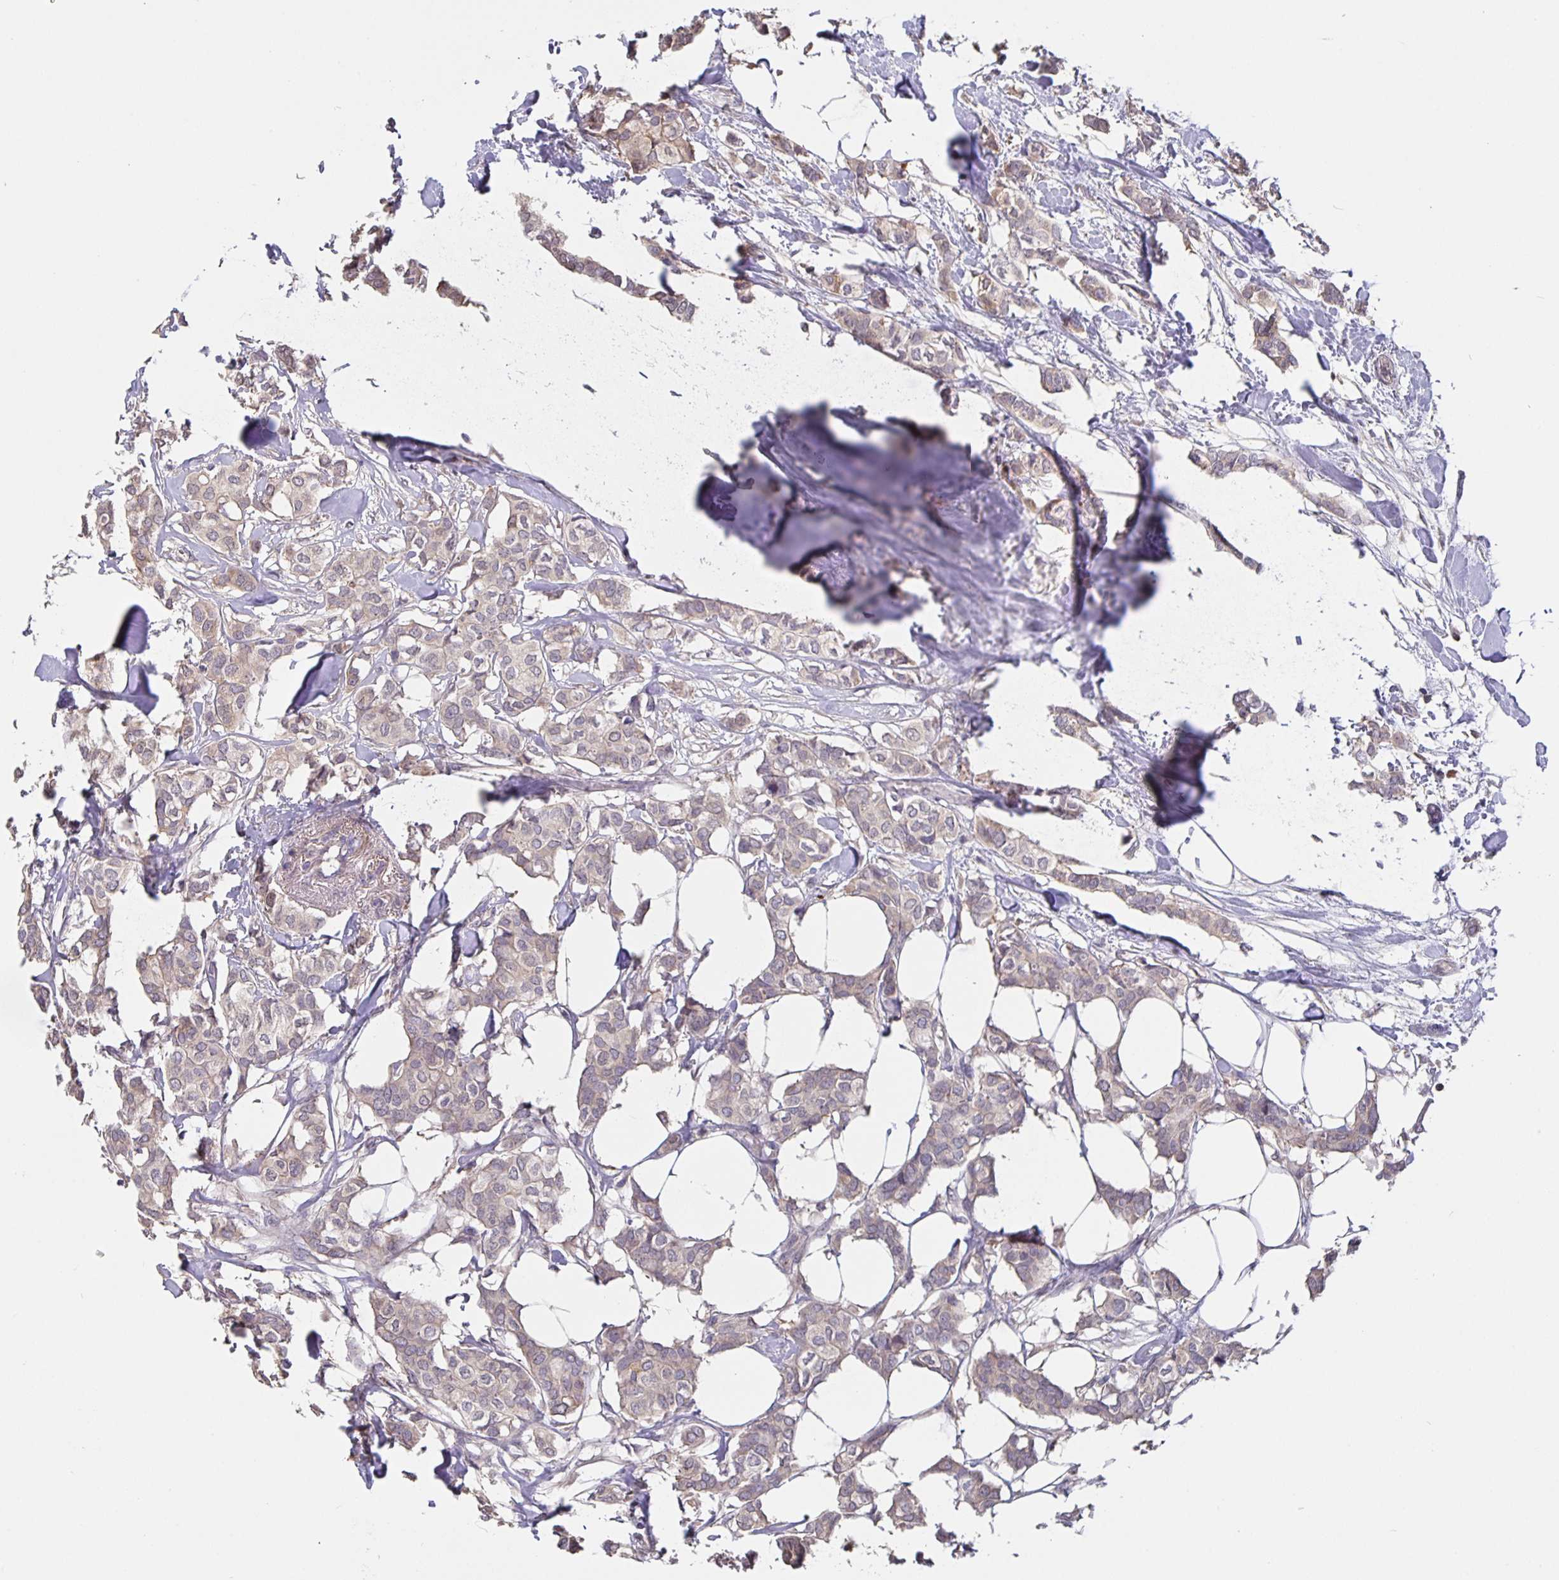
{"staining": {"intensity": "weak", "quantity": "25%-75%", "location": "cytoplasmic/membranous"}, "tissue": "breast cancer", "cell_type": "Tumor cells", "image_type": "cancer", "snomed": [{"axis": "morphology", "description": "Duct carcinoma"}, {"axis": "topography", "description": "Breast"}], "caption": "A brown stain labels weak cytoplasmic/membranous expression of a protein in breast intraductal carcinoma tumor cells.", "gene": "FEM1C", "patient": {"sex": "female", "age": 62}}